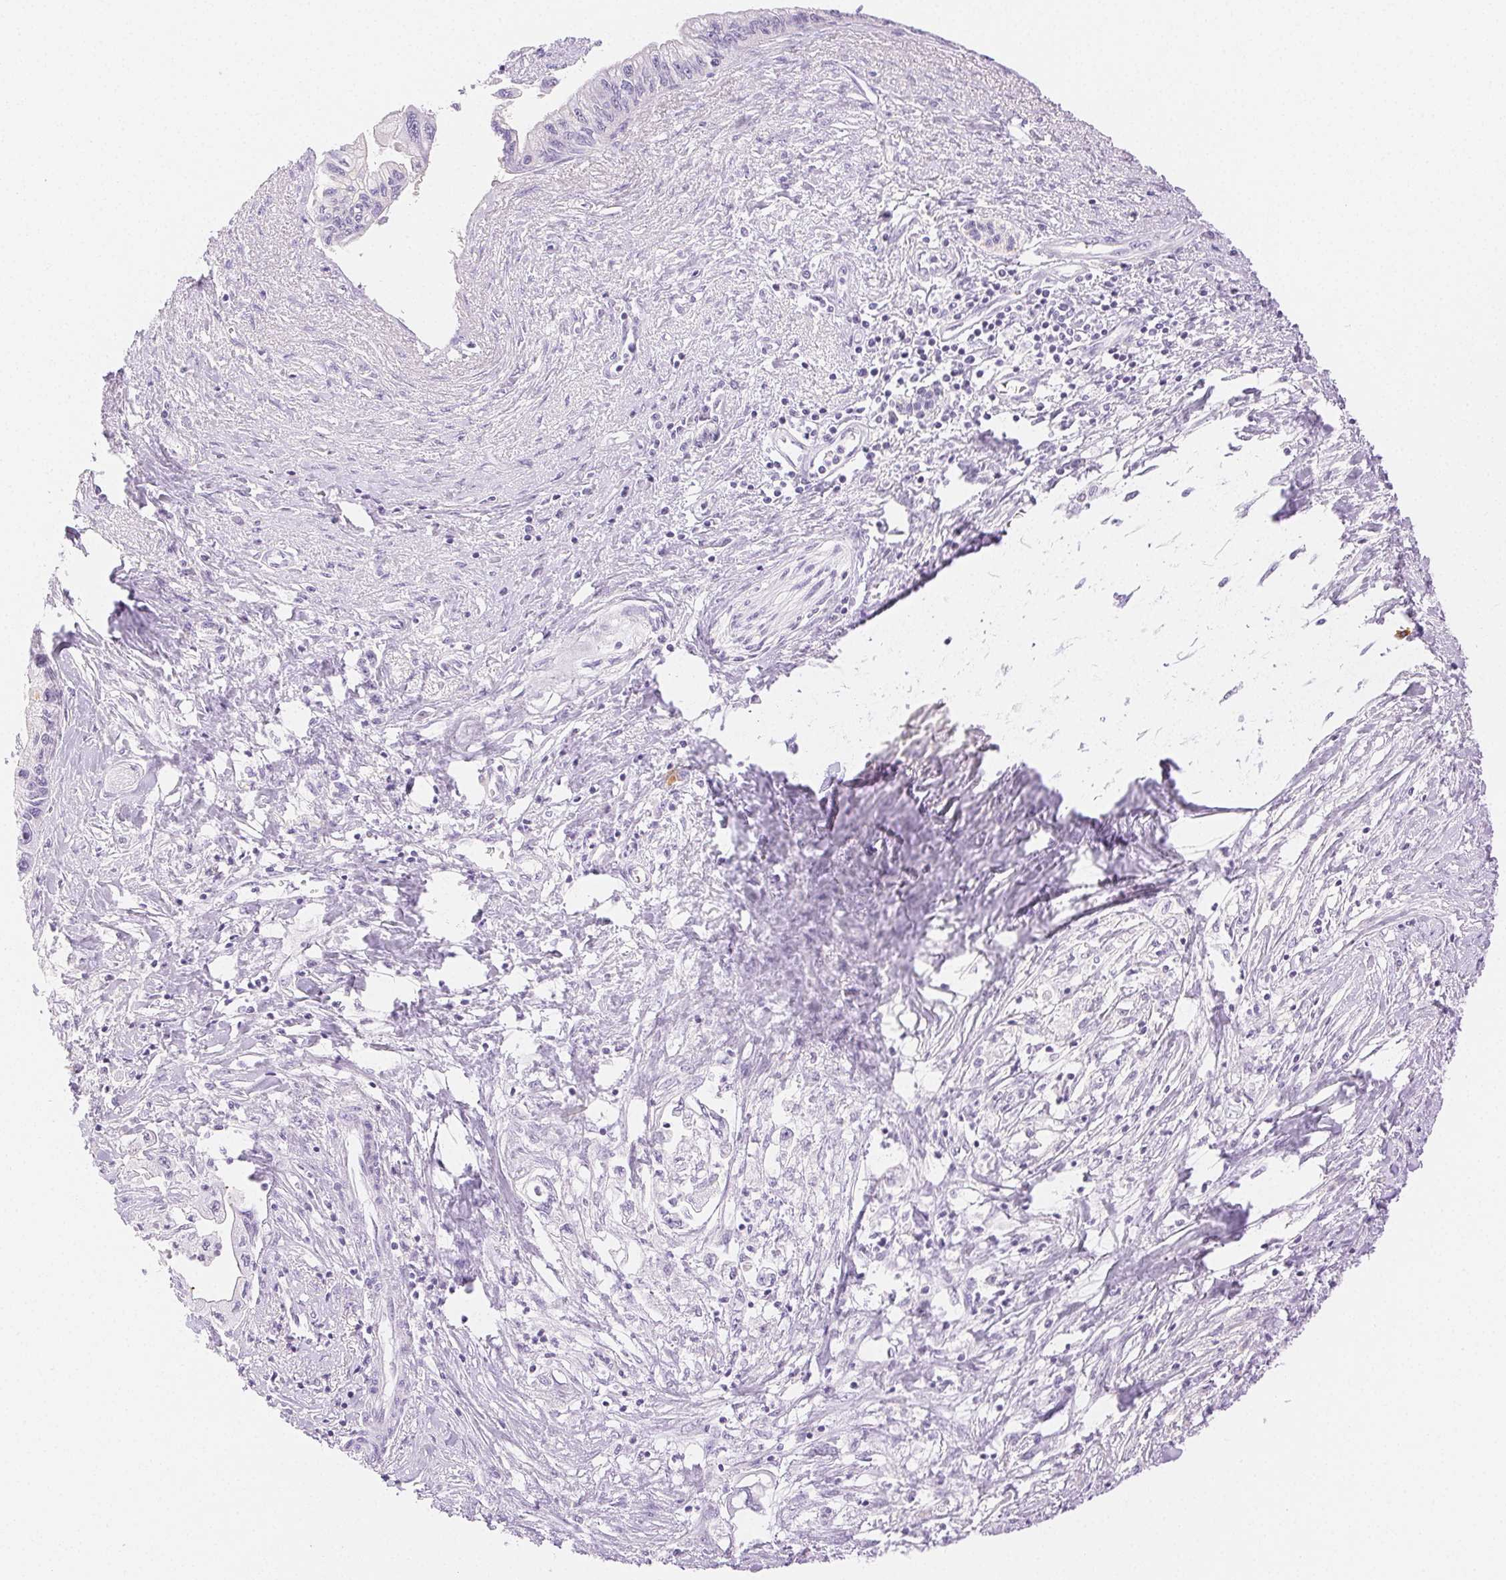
{"staining": {"intensity": "negative", "quantity": "none", "location": "none"}, "tissue": "pancreatic cancer", "cell_type": "Tumor cells", "image_type": "cancer", "snomed": [{"axis": "morphology", "description": "Adenocarcinoma, NOS"}, {"axis": "topography", "description": "Pancreas"}], "caption": "Immunohistochemistry (IHC) histopathology image of neoplastic tissue: human adenocarcinoma (pancreatic) stained with DAB (3,3'-diaminobenzidine) reveals no significant protein expression in tumor cells.", "gene": "SPACA4", "patient": {"sex": "male", "age": 61}}